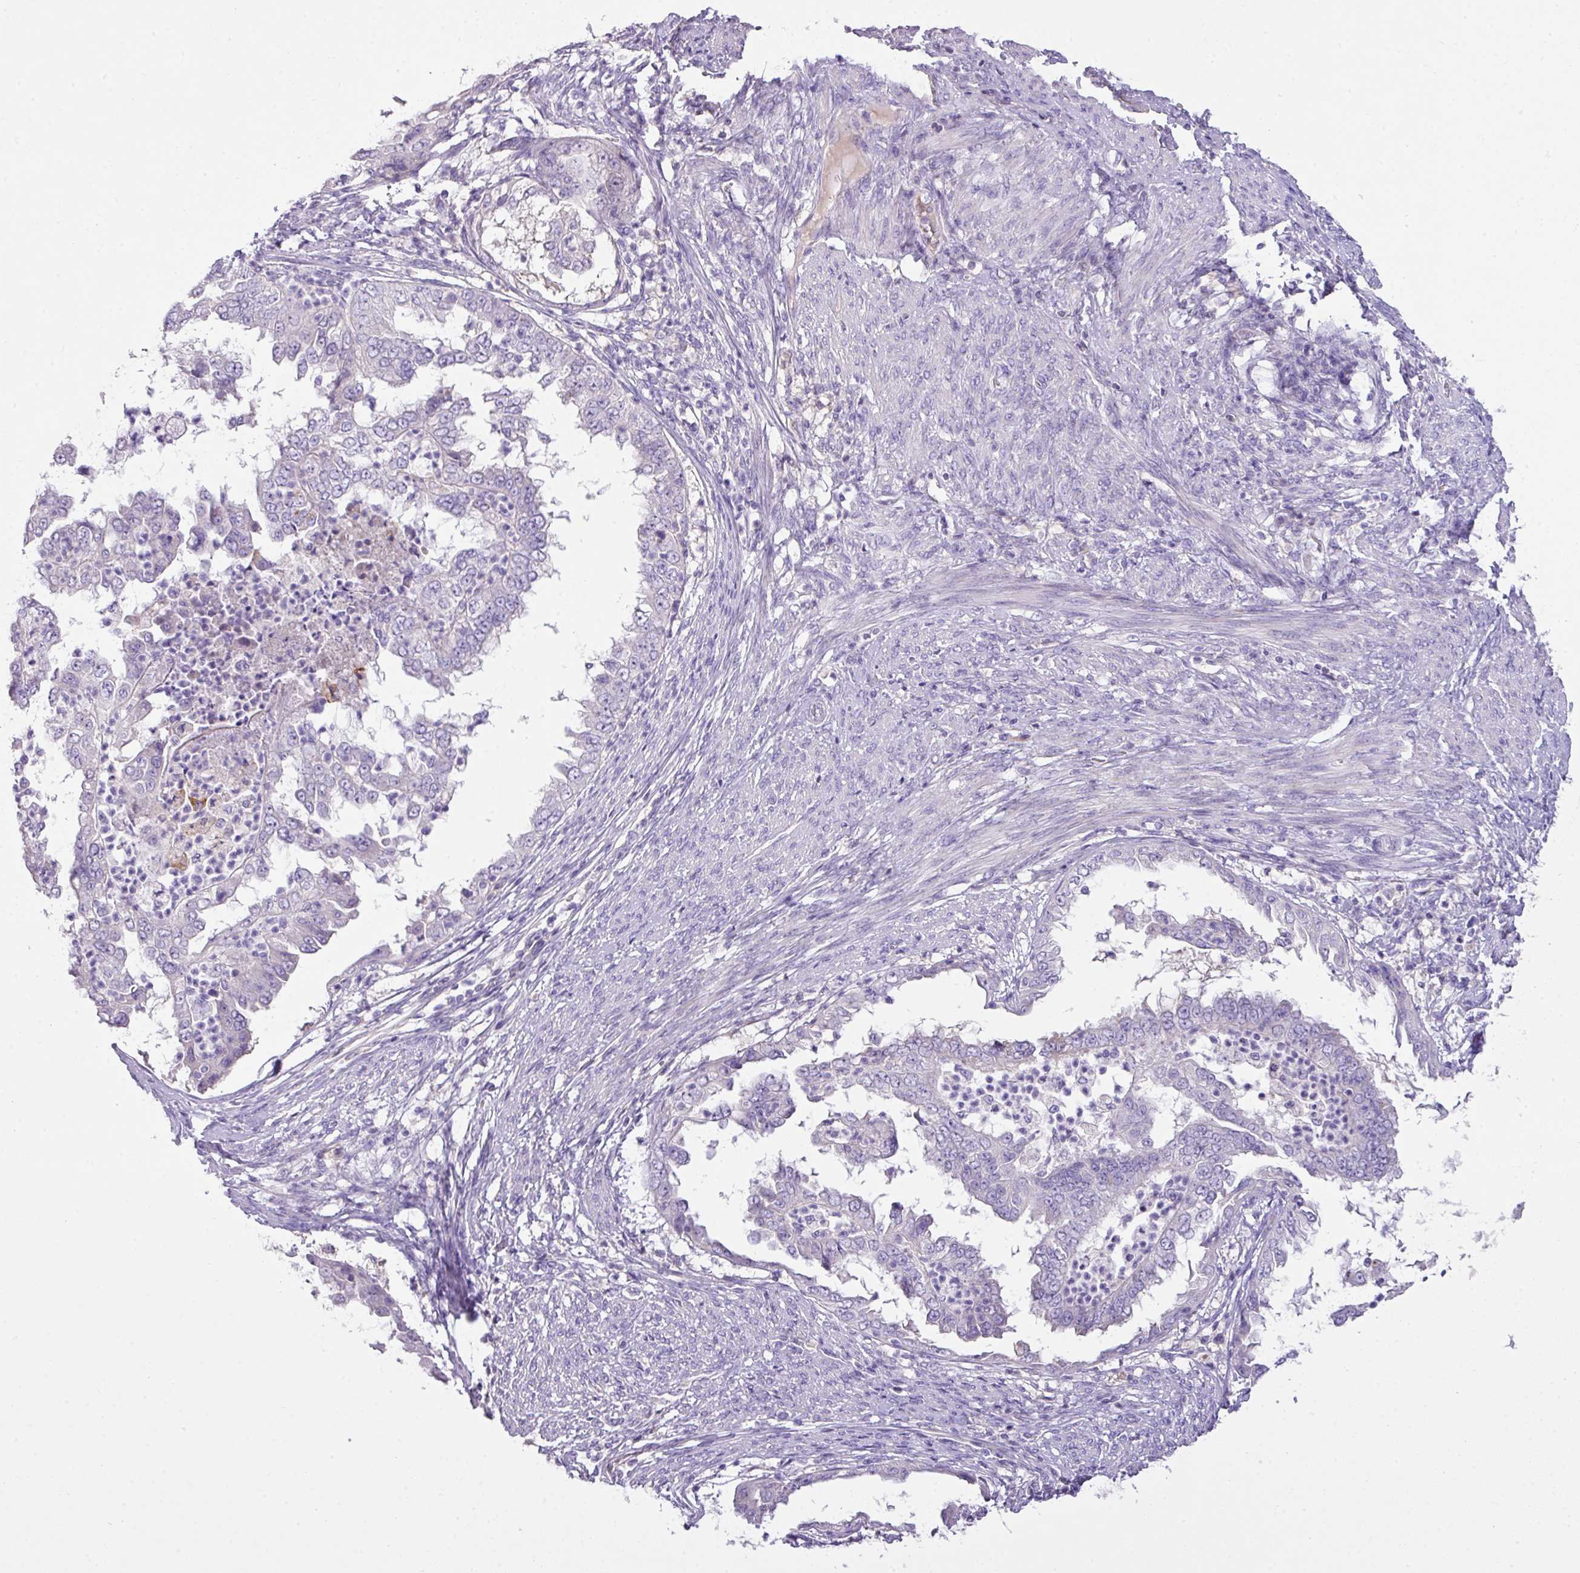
{"staining": {"intensity": "negative", "quantity": "none", "location": "none"}, "tissue": "endometrial cancer", "cell_type": "Tumor cells", "image_type": "cancer", "snomed": [{"axis": "morphology", "description": "Adenocarcinoma, NOS"}, {"axis": "topography", "description": "Endometrium"}], "caption": "IHC image of neoplastic tissue: endometrial cancer (adenocarcinoma) stained with DAB (3,3'-diaminobenzidine) reveals no significant protein expression in tumor cells. (Stains: DAB (3,3'-diaminobenzidine) IHC with hematoxylin counter stain, Microscopy: brightfield microscopy at high magnification).", "gene": "OR6C6", "patient": {"sex": "female", "age": 85}}